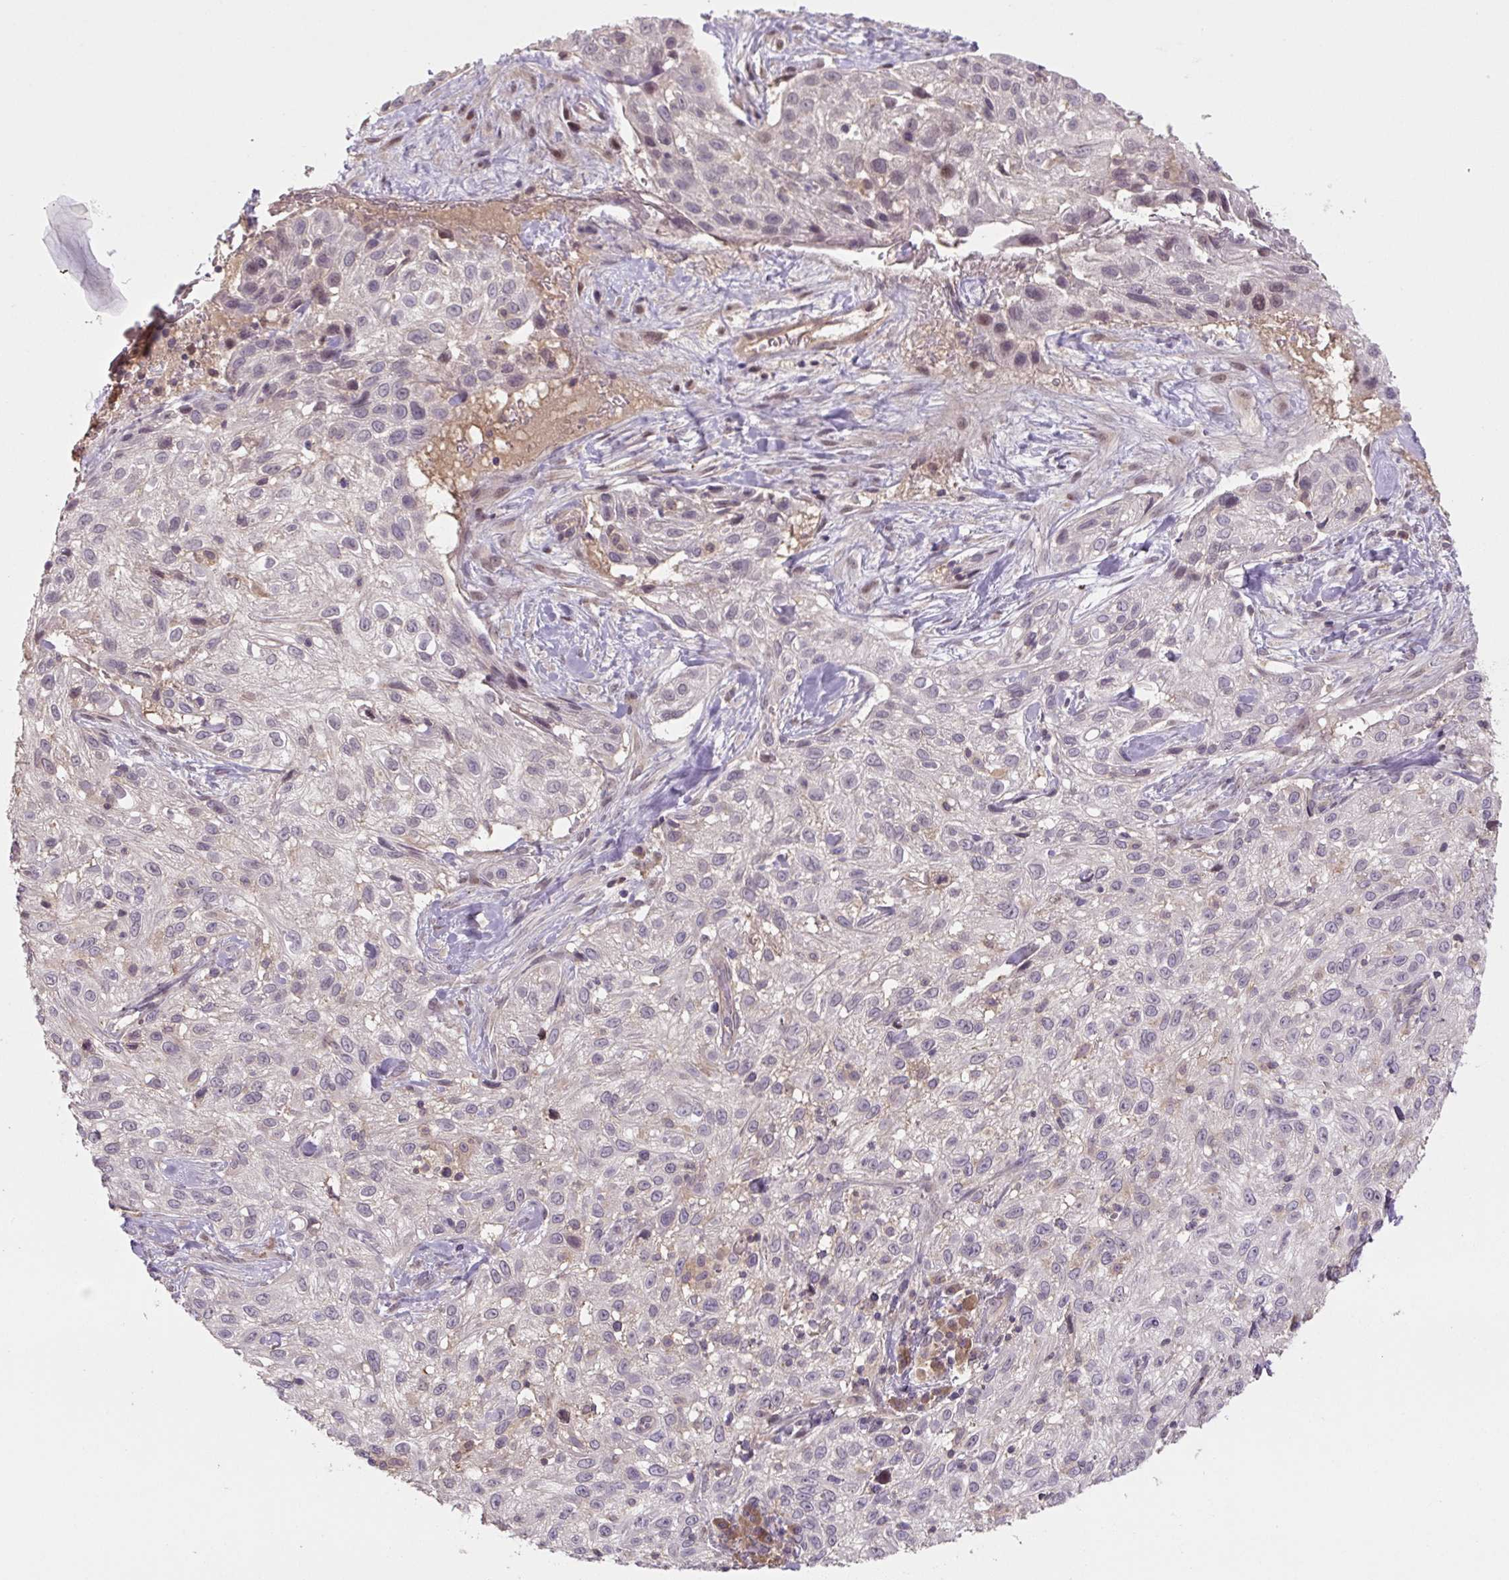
{"staining": {"intensity": "weak", "quantity": "<25%", "location": "nuclear"}, "tissue": "skin cancer", "cell_type": "Tumor cells", "image_type": "cancer", "snomed": [{"axis": "morphology", "description": "Squamous cell carcinoma, NOS"}, {"axis": "topography", "description": "Skin"}], "caption": "Immunohistochemistry of human skin squamous cell carcinoma displays no positivity in tumor cells. (Stains: DAB immunohistochemistry with hematoxylin counter stain, Microscopy: brightfield microscopy at high magnification).", "gene": "C2orf73", "patient": {"sex": "male", "age": 82}}